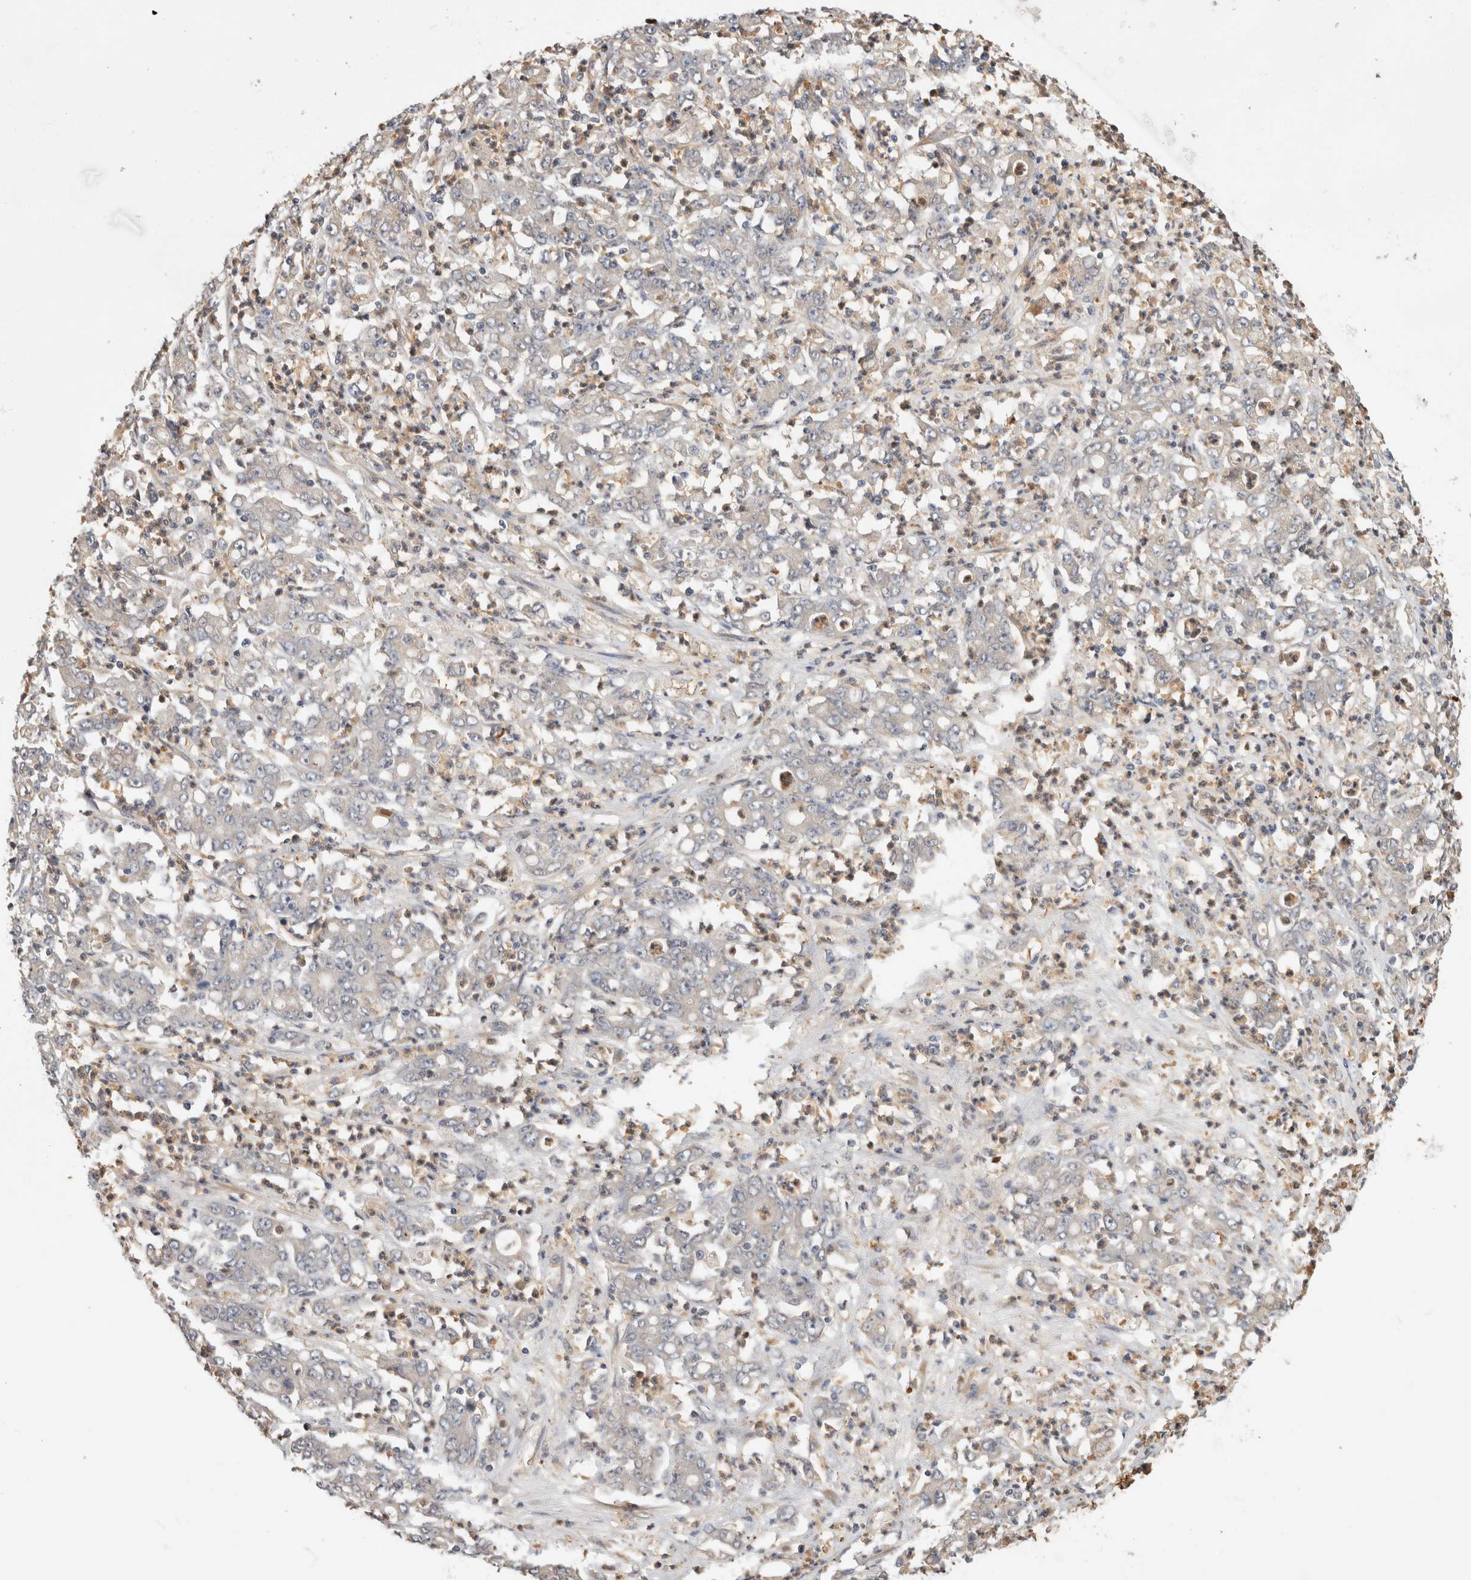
{"staining": {"intensity": "weak", "quantity": "<25%", "location": "cytoplasmic/membranous"}, "tissue": "stomach cancer", "cell_type": "Tumor cells", "image_type": "cancer", "snomed": [{"axis": "morphology", "description": "Adenocarcinoma, NOS"}, {"axis": "topography", "description": "Stomach, lower"}], "caption": "Tumor cells show no significant positivity in stomach adenocarcinoma.", "gene": "PGM1", "patient": {"sex": "female", "age": 71}}